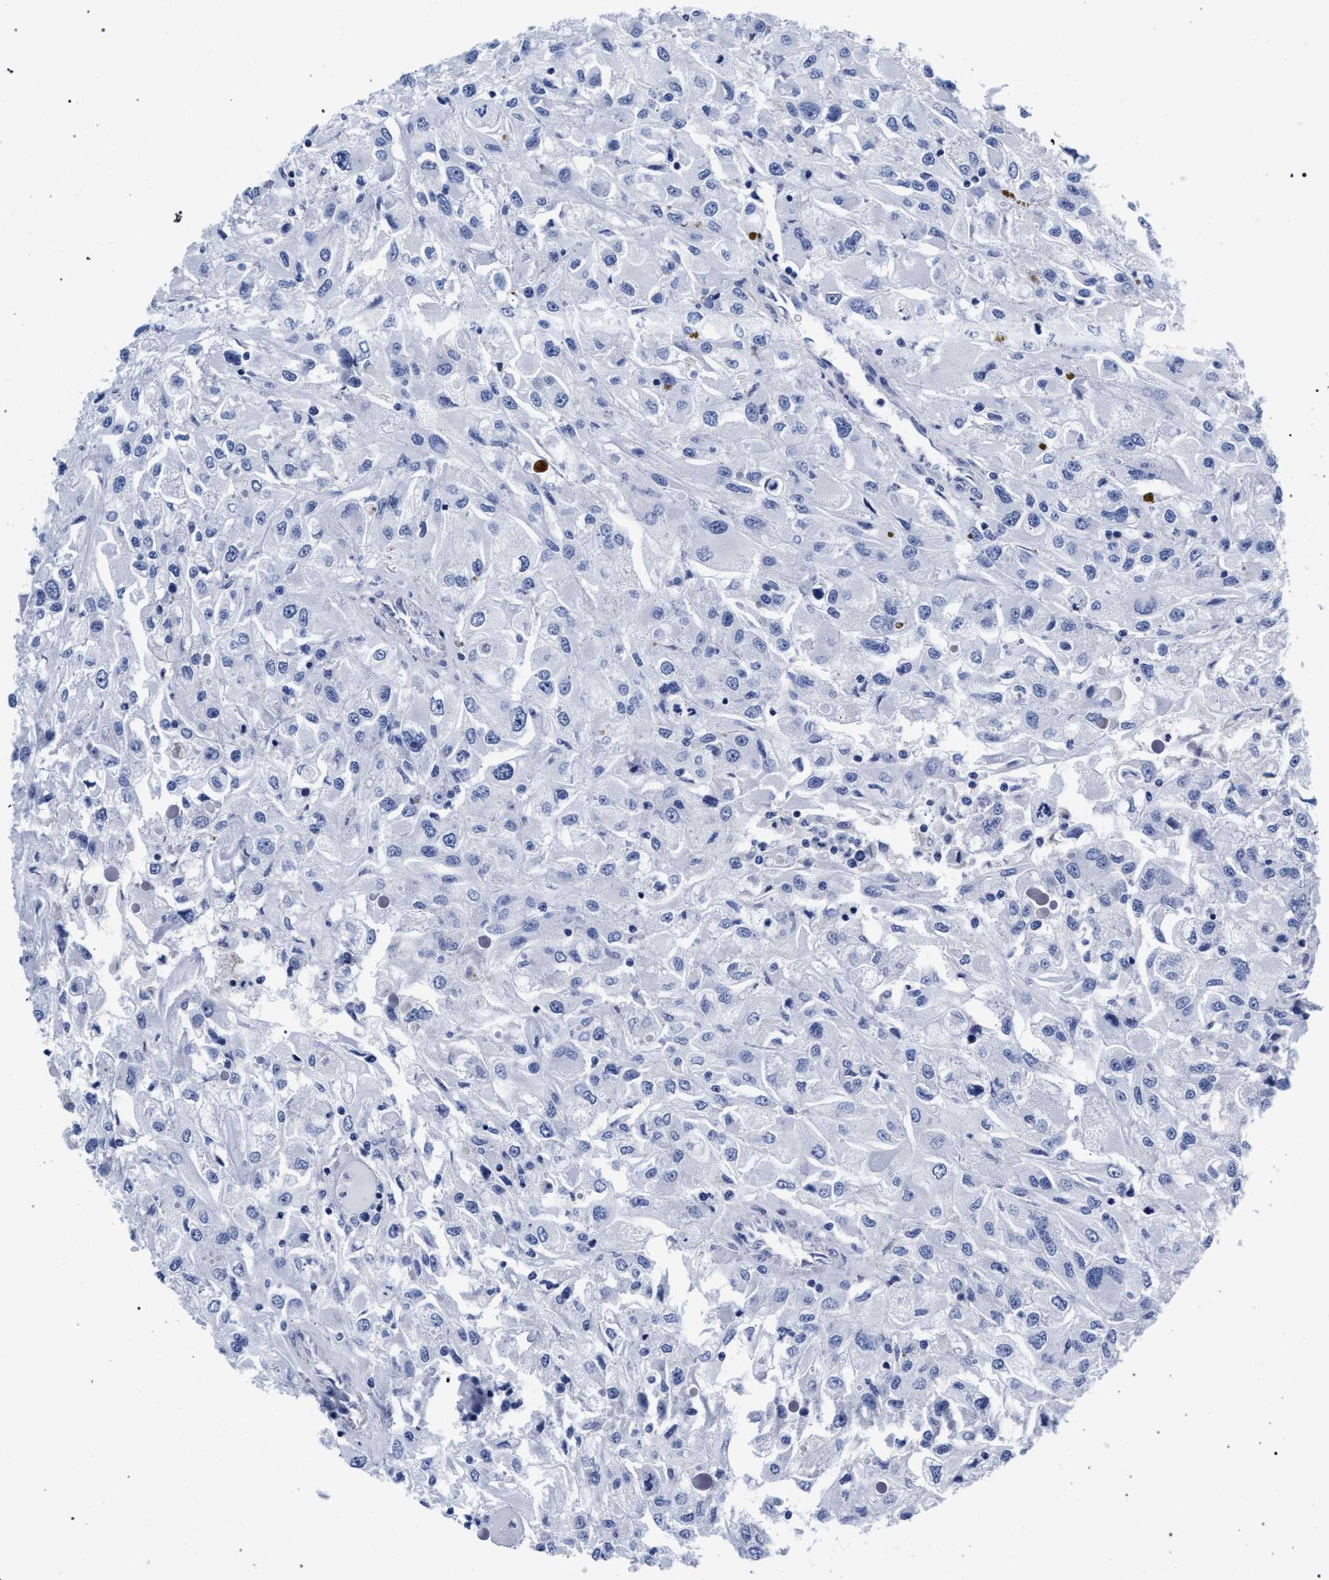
{"staining": {"intensity": "negative", "quantity": "none", "location": "none"}, "tissue": "renal cancer", "cell_type": "Tumor cells", "image_type": "cancer", "snomed": [{"axis": "morphology", "description": "Adenocarcinoma, NOS"}, {"axis": "topography", "description": "Kidney"}], "caption": "High magnification brightfield microscopy of adenocarcinoma (renal) stained with DAB (brown) and counterstained with hematoxylin (blue): tumor cells show no significant expression.", "gene": "AKAP4", "patient": {"sex": "female", "age": 52}}